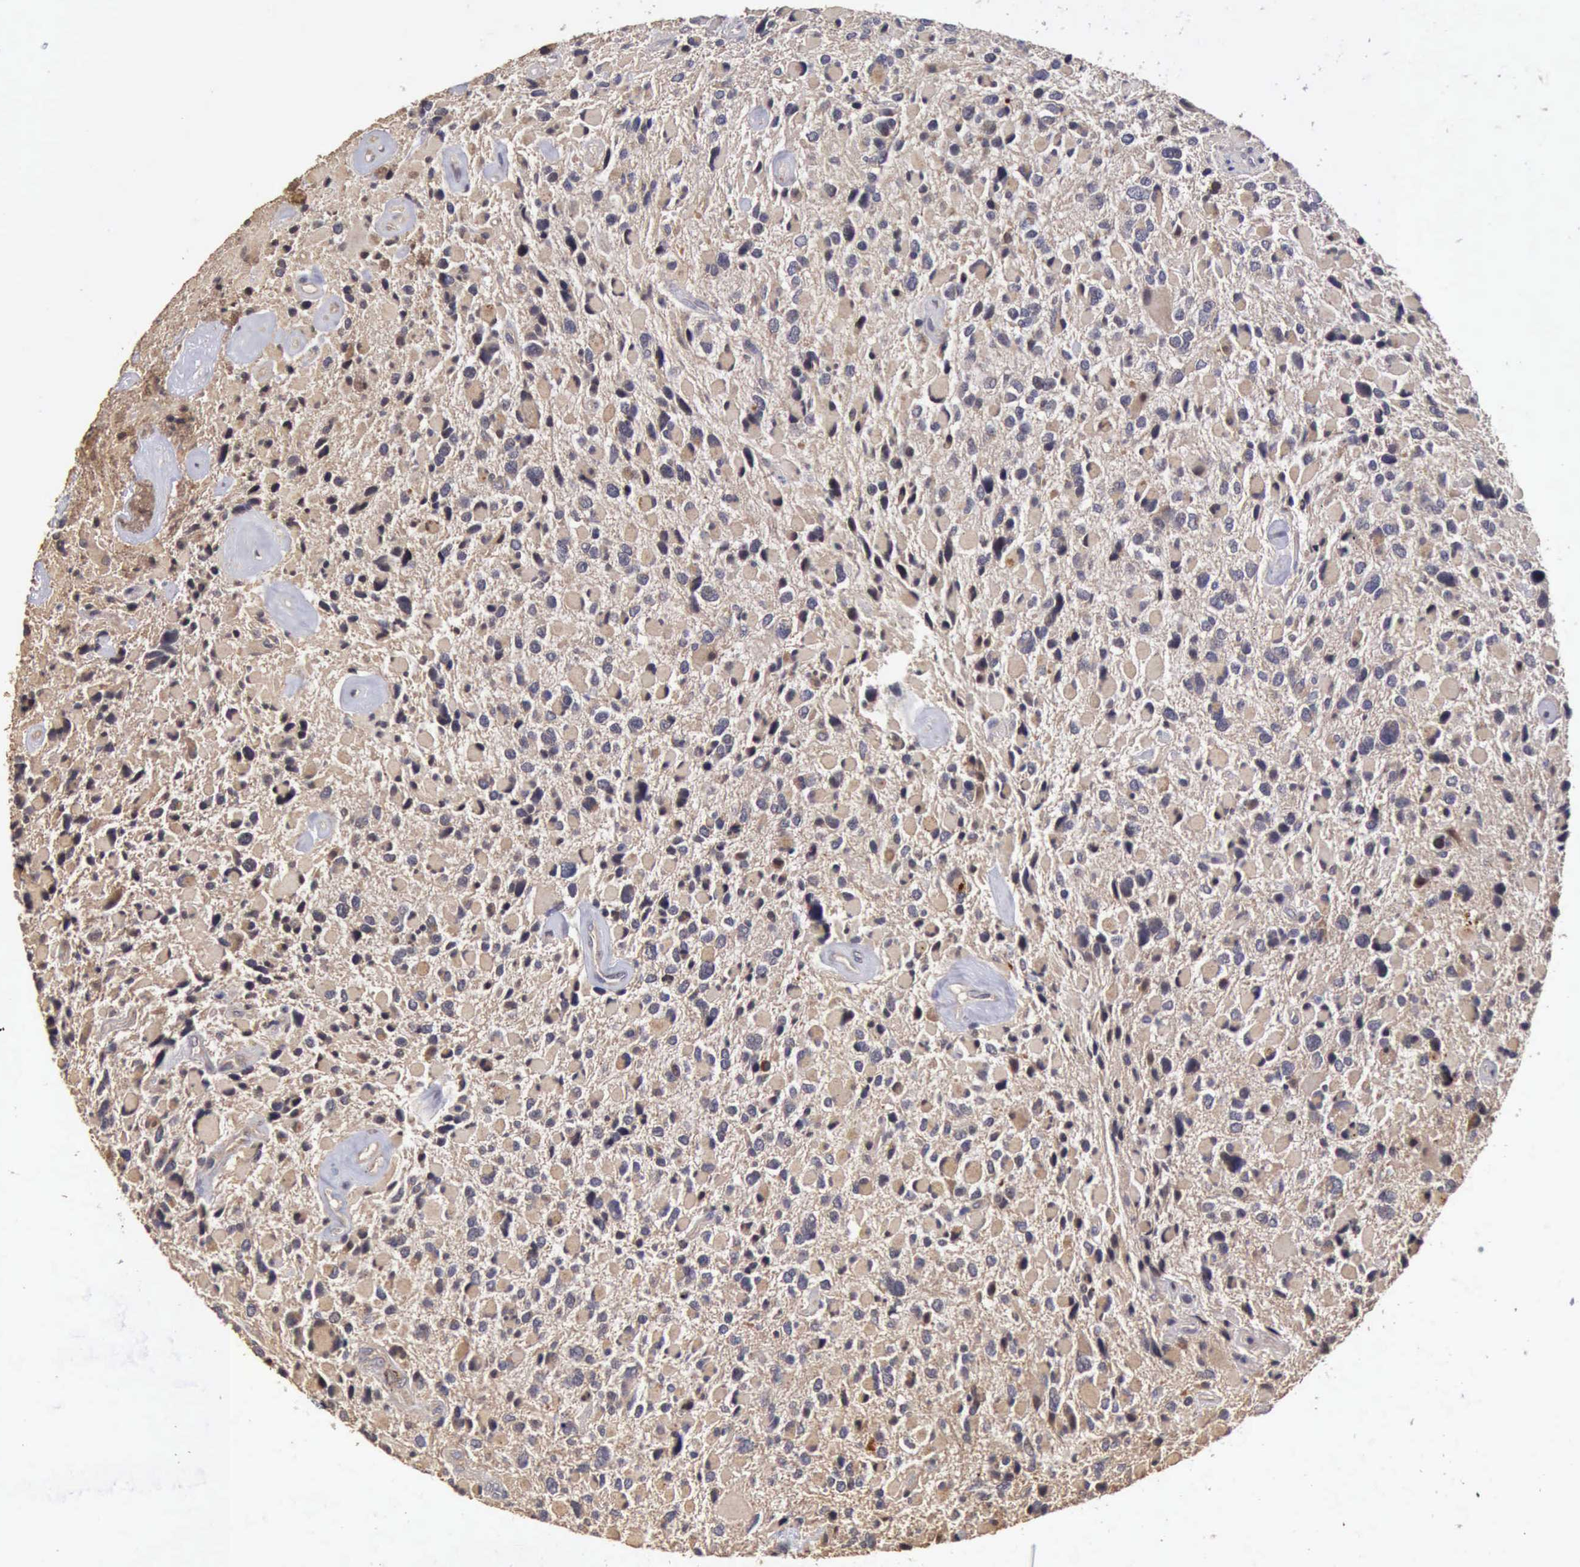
{"staining": {"intensity": "negative", "quantity": "none", "location": "none"}, "tissue": "glioma", "cell_type": "Tumor cells", "image_type": "cancer", "snomed": [{"axis": "morphology", "description": "Glioma, malignant, High grade"}, {"axis": "topography", "description": "Brain"}], "caption": "High power microscopy photomicrograph of an immunohistochemistry (IHC) image of glioma, revealing no significant staining in tumor cells. The staining was performed using DAB to visualize the protein expression in brown, while the nuclei were stained in blue with hematoxylin (Magnification: 20x).", "gene": "BMX", "patient": {"sex": "female", "age": 37}}